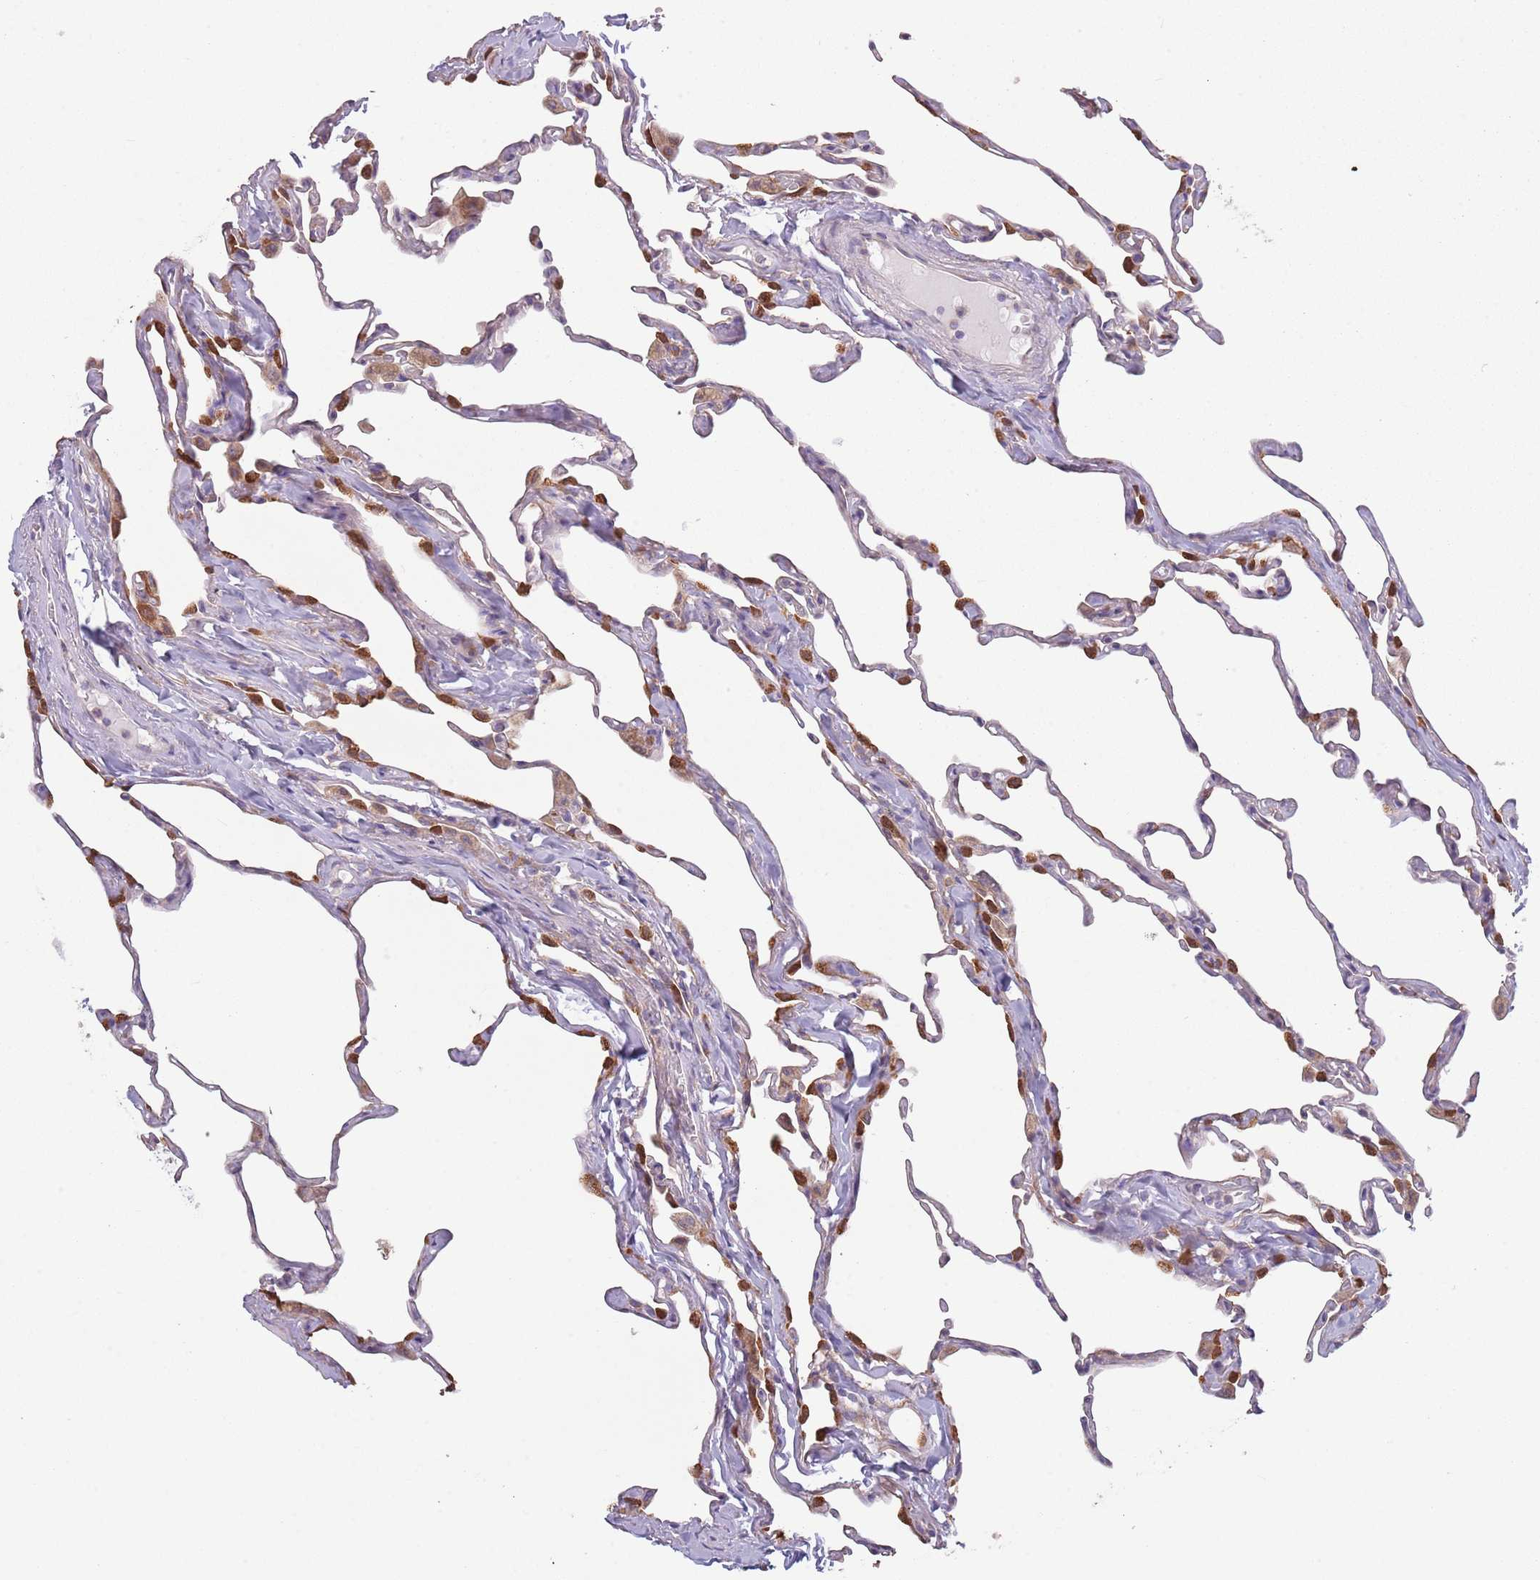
{"staining": {"intensity": "moderate", "quantity": "25%-75%", "location": "cytoplasmic/membranous"}, "tissue": "lung", "cell_type": "Alveolar cells", "image_type": "normal", "snomed": [{"axis": "morphology", "description": "Normal tissue, NOS"}, {"axis": "topography", "description": "Lung"}], "caption": "Alveolar cells exhibit moderate cytoplasmic/membranous positivity in about 25%-75% of cells in normal lung.", "gene": "COQ5", "patient": {"sex": "male", "age": 65}}